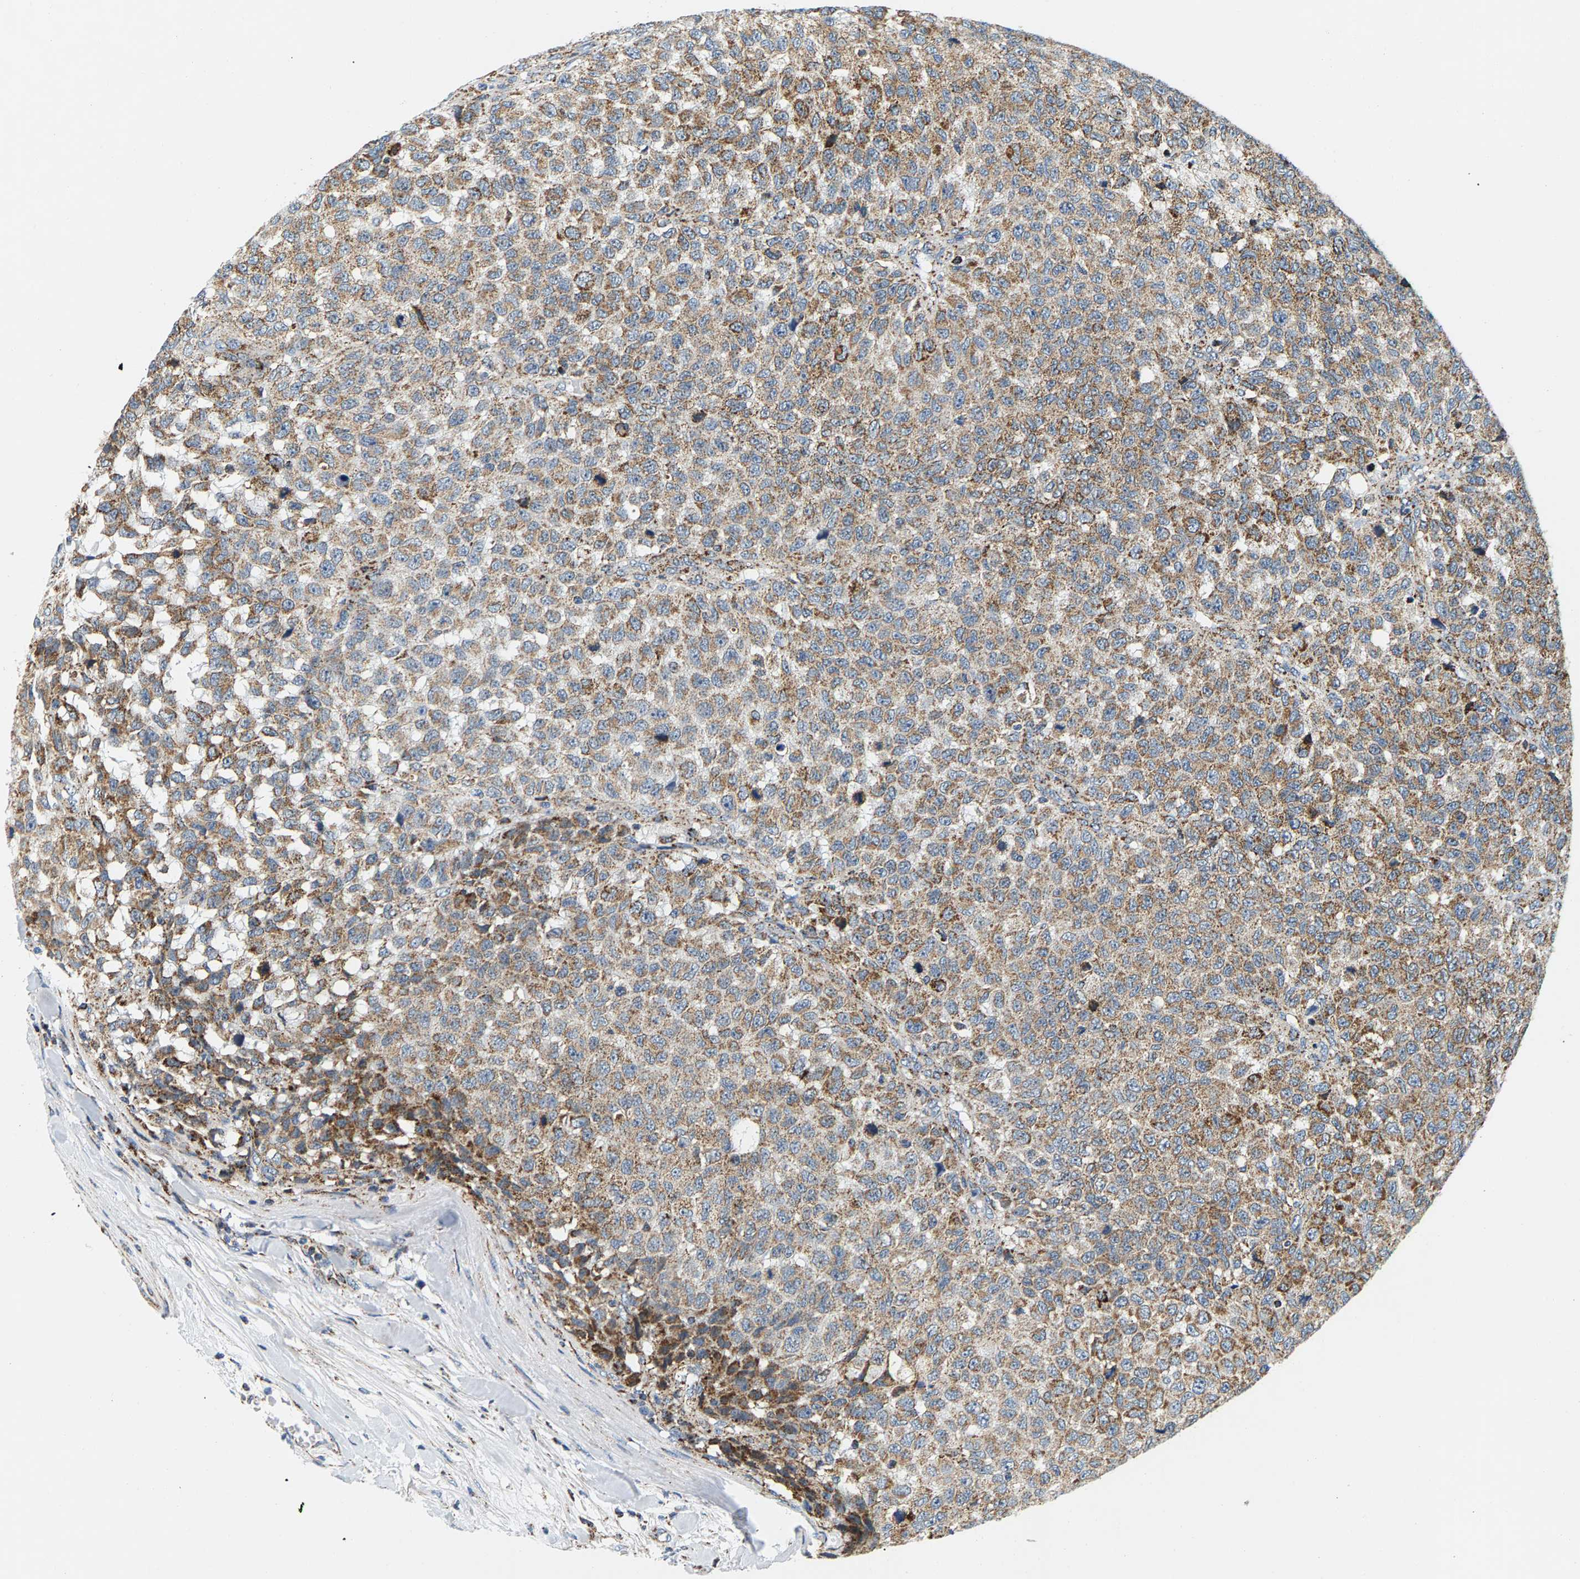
{"staining": {"intensity": "moderate", "quantity": ">75%", "location": "cytoplasmic/membranous"}, "tissue": "testis cancer", "cell_type": "Tumor cells", "image_type": "cancer", "snomed": [{"axis": "morphology", "description": "Seminoma, NOS"}, {"axis": "topography", "description": "Testis"}], "caption": "The immunohistochemical stain shows moderate cytoplasmic/membranous expression in tumor cells of seminoma (testis) tissue. (Stains: DAB (3,3'-diaminobenzidine) in brown, nuclei in blue, Microscopy: brightfield microscopy at high magnification).", "gene": "PDE1A", "patient": {"sex": "male", "age": 59}}